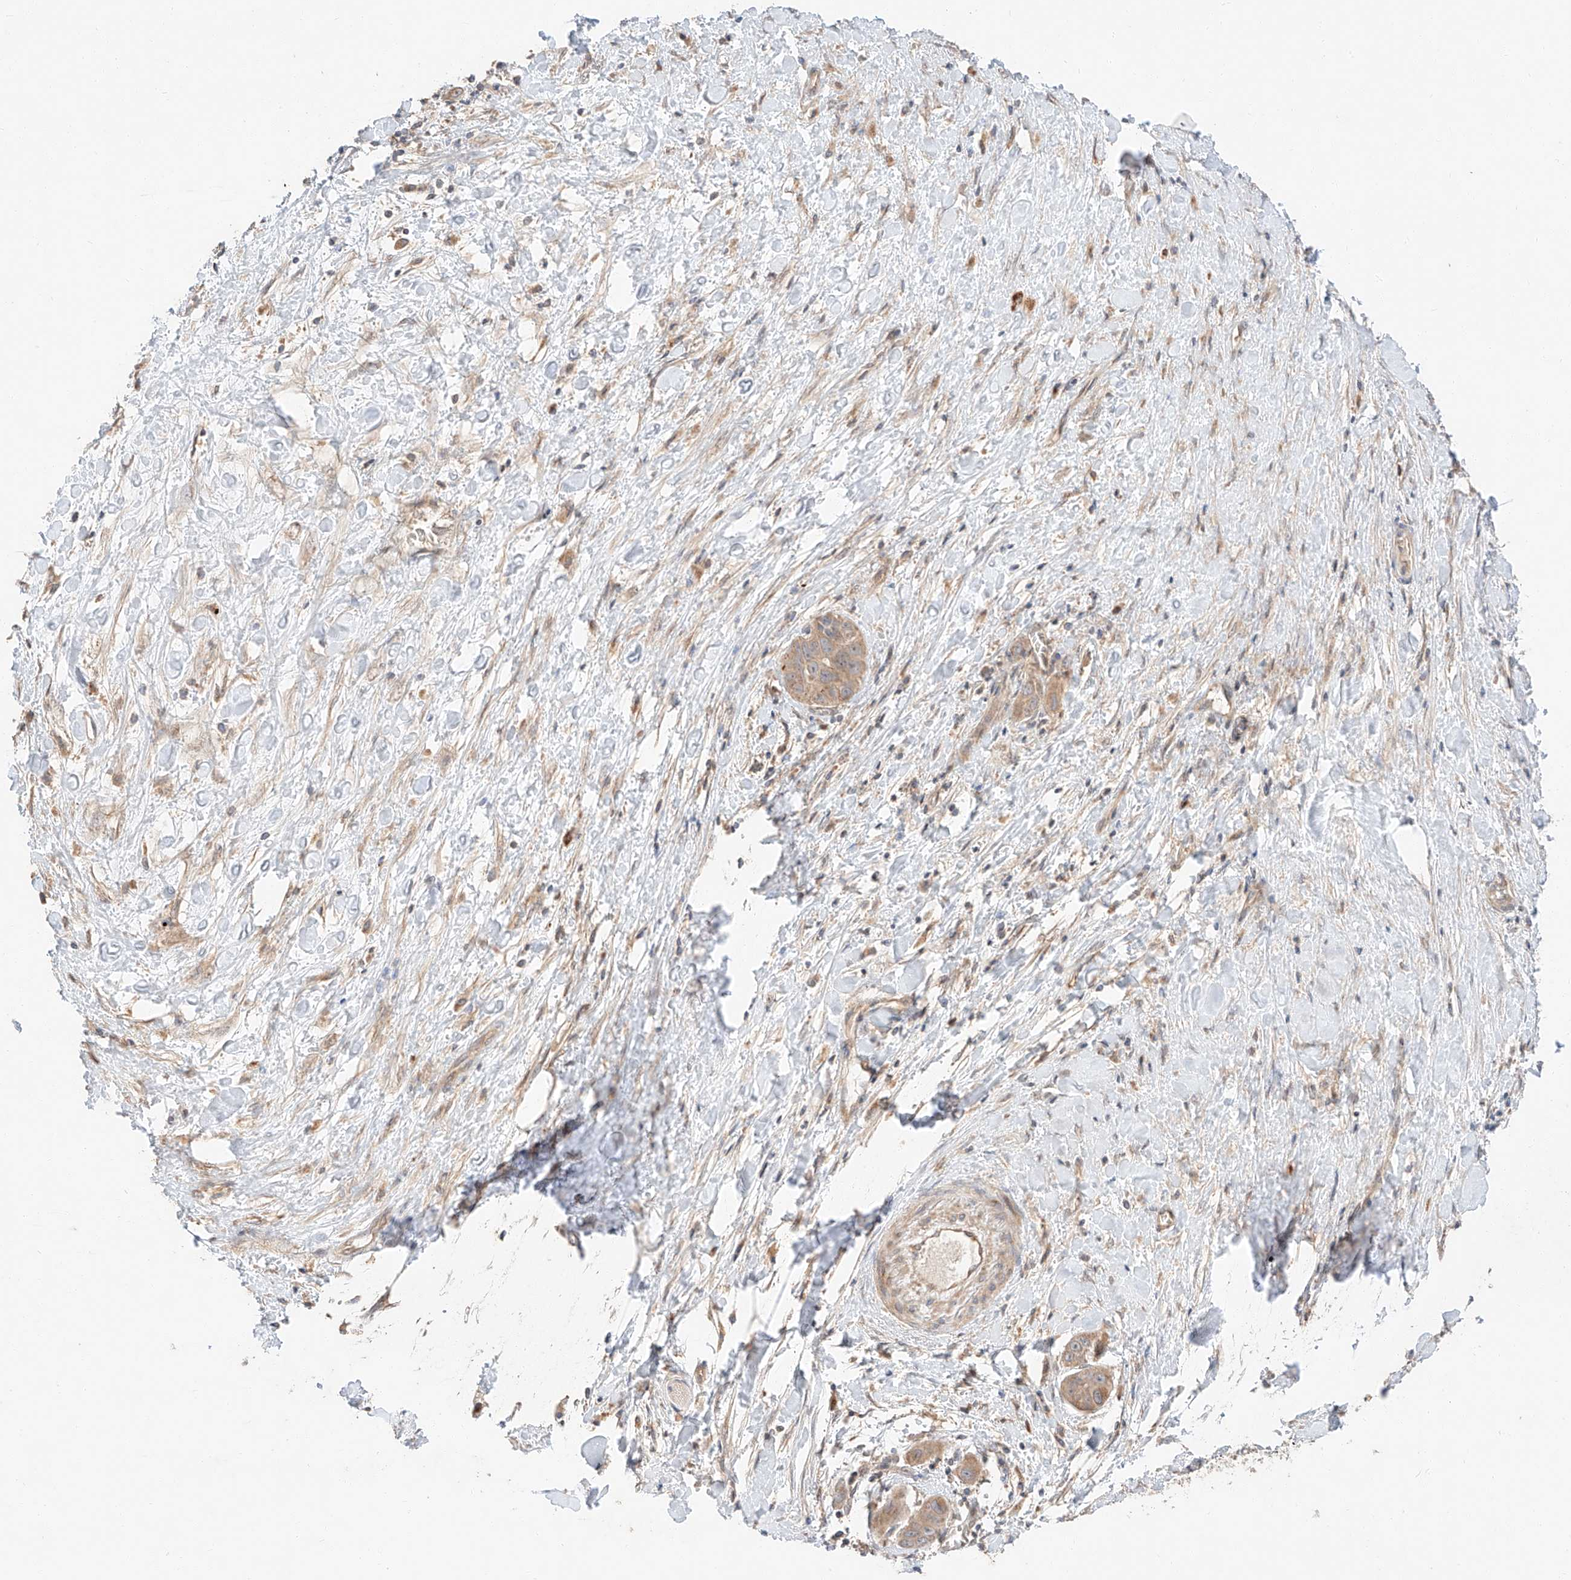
{"staining": {"intensity": "weak", "quantity": ">75%", "location": "cytoplasmic/membranous"}, "tissue": "liver cancer", "cell_type": "Tumor cells", "image_type": "cancer", "snomed": [{"axis": "morphology", "description": "Cholangiocarcinoma"}, {"axis": "topography", "description": "Liver"}], "caption": "Cholangiocarcinoma (liver) stained for a protein (brown) exhibits weak cytoplasmic/membranous positive positivity in approximately >75% of tumor cells.", "gene": "XPNPEP1", "patient": {"sex": "female", "age": 52}}